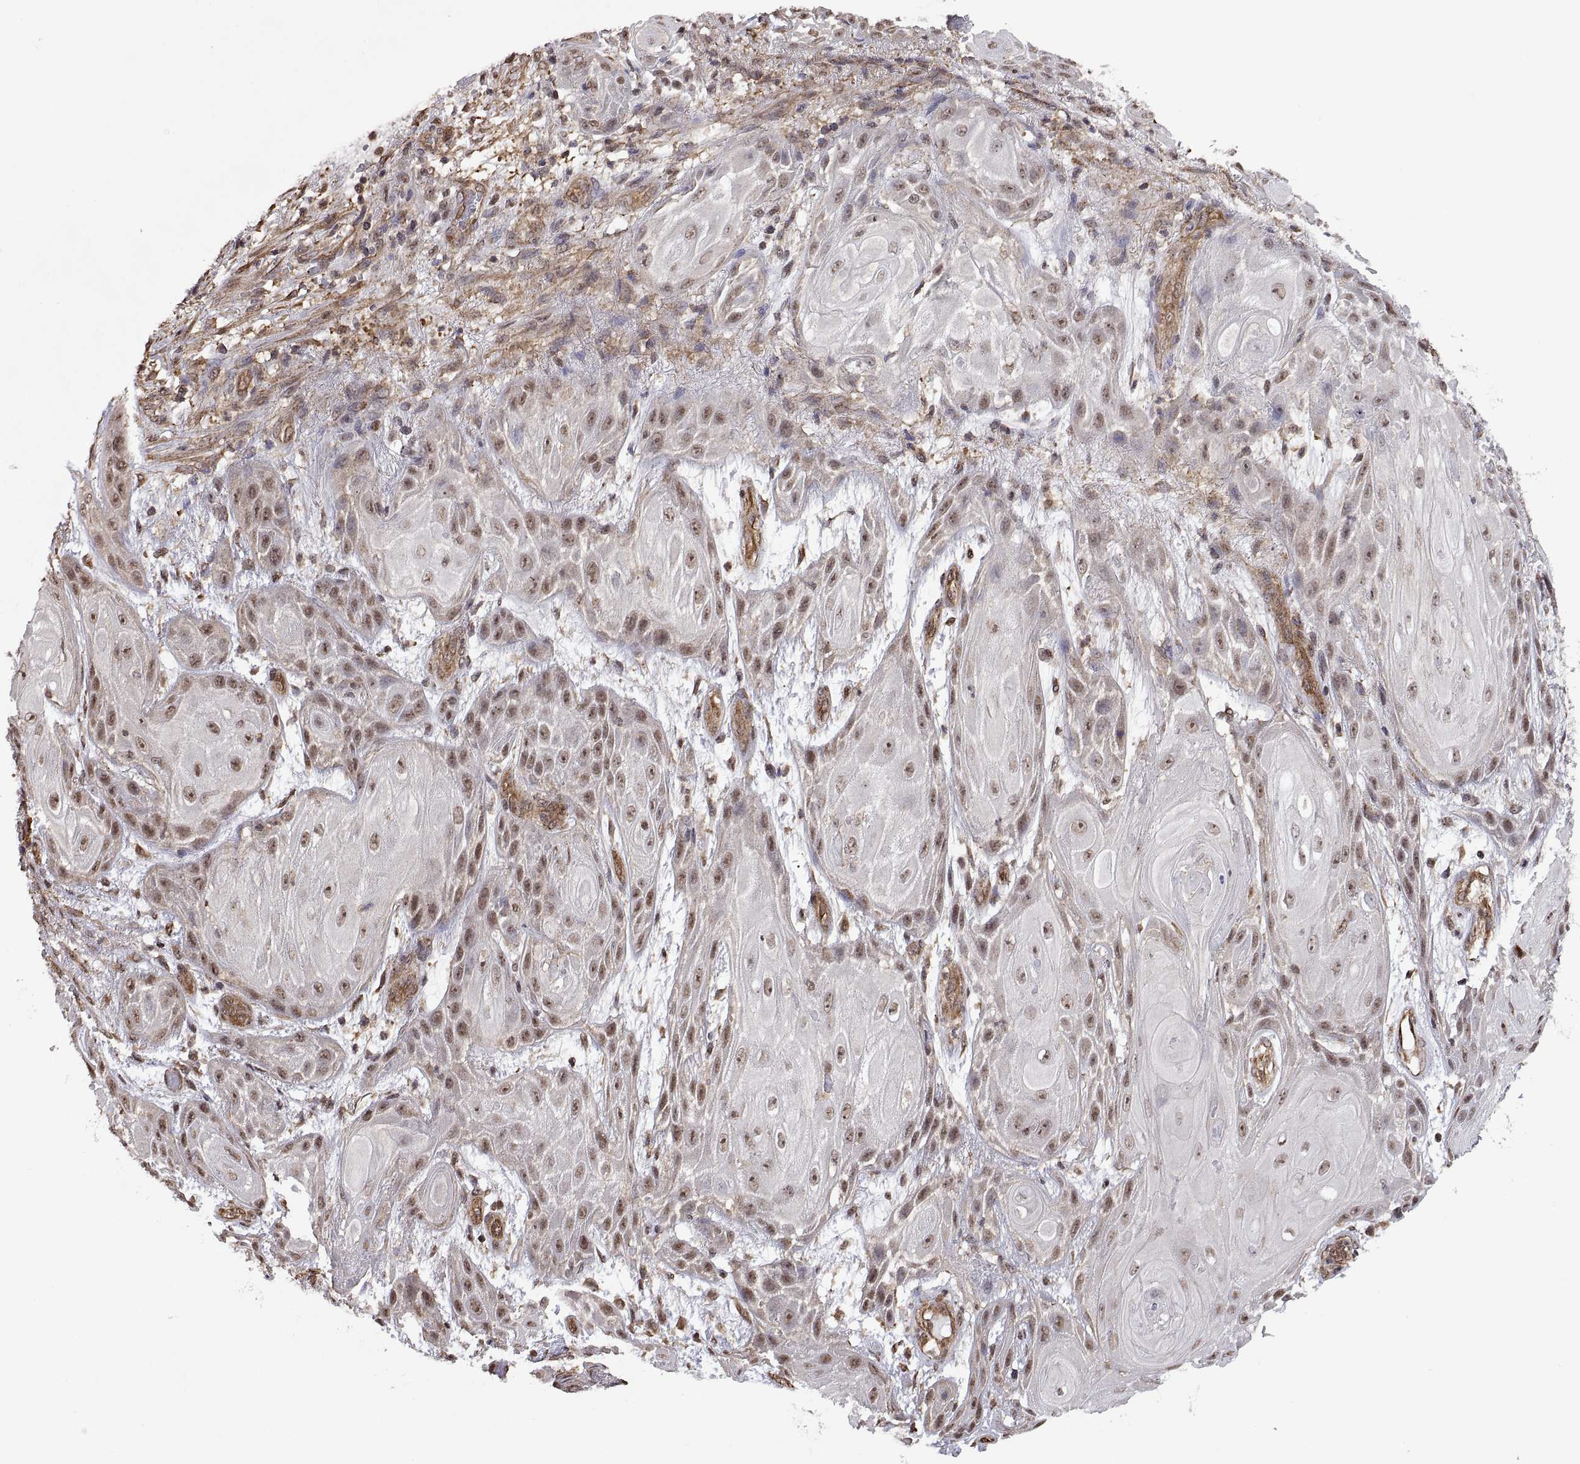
{"staining": {"intensity": "weak", "quantity": ">75%", "location": "nuclear"}, "tissue": "skin cancer", "cell_type": "Tumor cells", "image_type": "cancer", "snomed": [{"axis": "morphology", "description": "Squamous cell carcinoma, NOS"}, {"axis": "topography", "description": "Skin"}], "caption": "Immunohistochemistry (IHC) staining of squamous cell carcinoma (skin), which displays low levels of weak nuclear expression in approximately >75% of tumor cells indicating weak nuclear protein expression. The staining was performed using DAB (brown) for protein detection and nuclei were counterstained in hematoxylin (blue).", "gene": "ARRB1", "patient": {"sex": "male", "age": 62}}